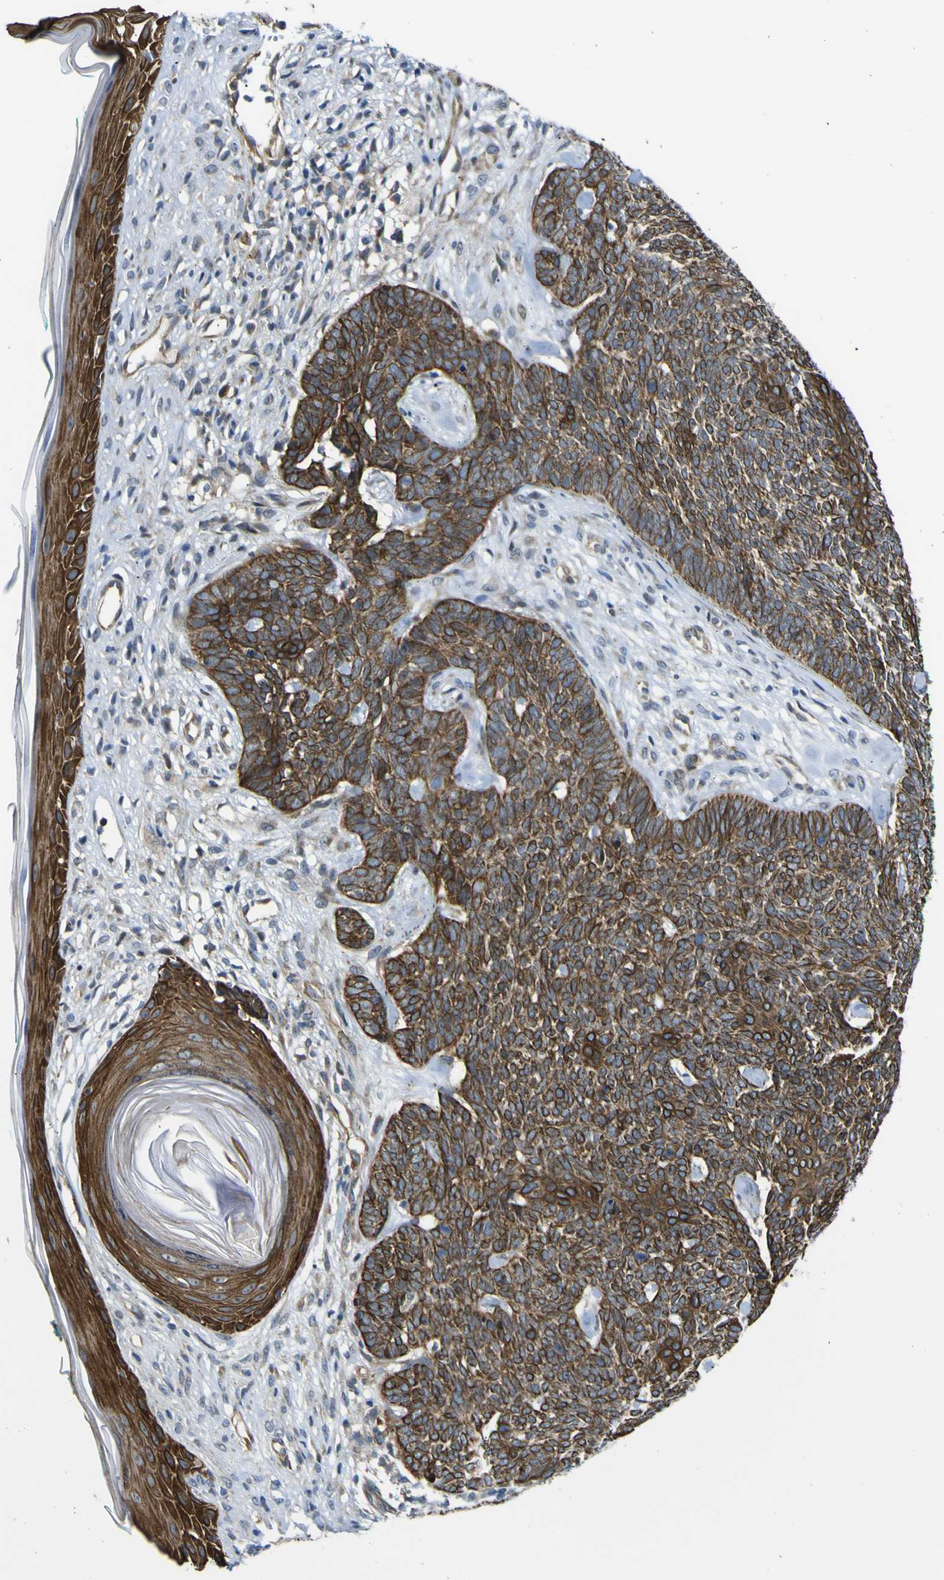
{"staining": {"intensity": "strong", "quantity": ">75%", "location": "cytoplasmic/membranous"}, "tissue": "skin cancer", "cell_type": "Tumor cells", "image_type": "cancer", "snomed": [{"axis": "morphology", "description": "Basal cell carcinoma"}, {"axis": "topography", "description": "Skin"}], "caption": "Immunohistochemistry image of neoplastic tissue: human skin cancer stained using immunohistochemistry (IHC) displays high levels of strong protein expression localized specifically in the cytoplasmic/membranous of tumor cells, appearing as a cytoplasmic/membranous brown color.", "gene": "KDM7A", "patient": {"sex": "female", "age": 84}}